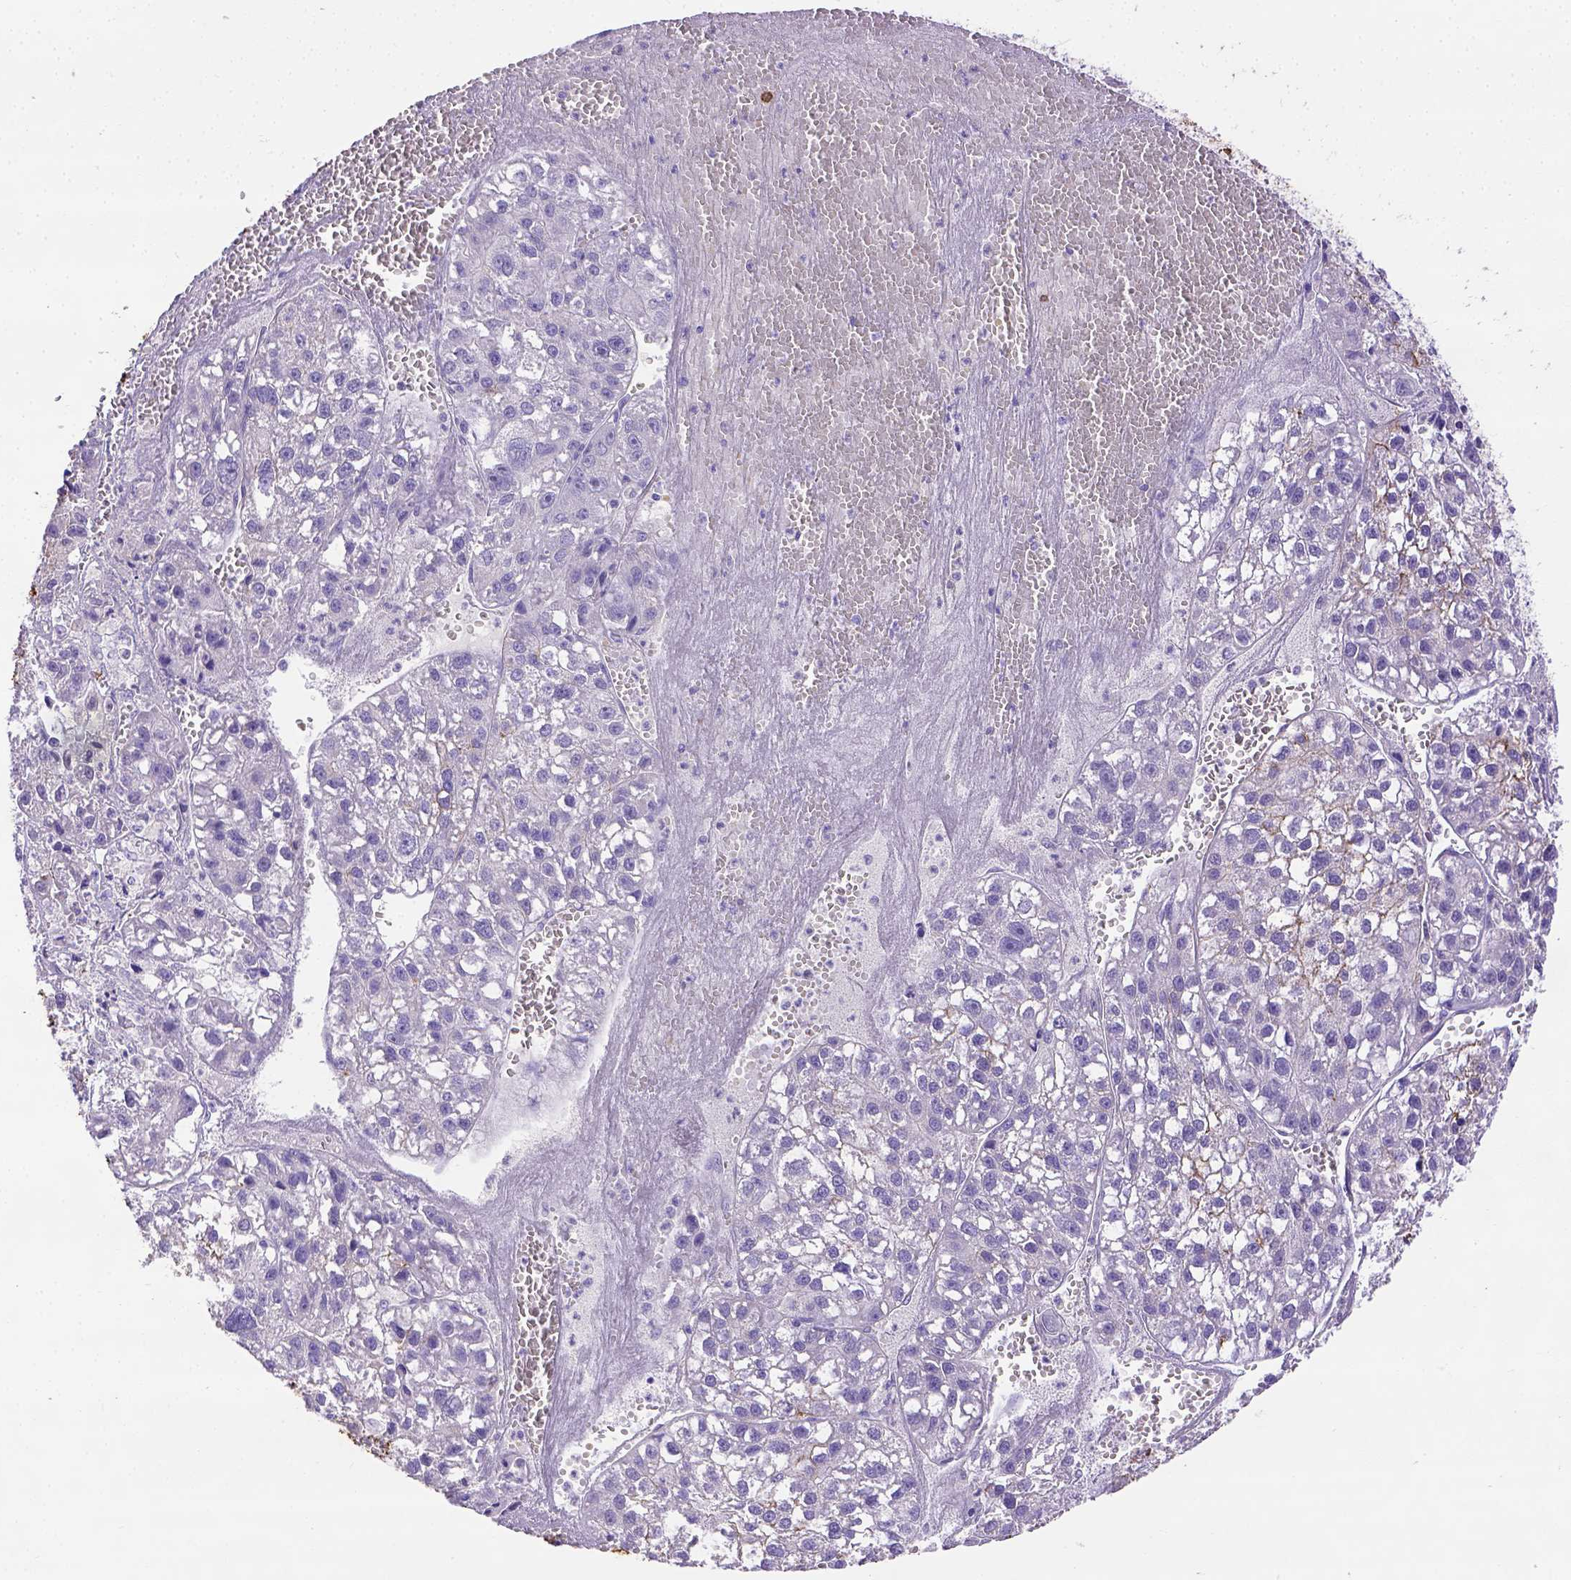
{"staining": {"intensity": "negative", "quantity": "none", "location": "none"}, "tissue": "liver cancer", "cell_type": "Tumor cells", "image_type": "cancer", "snomed": [{"axis": "morphology", "description": "Carcinoma, Hepatocellular, NOS"}, {"axis": "topography", "description": "Liver"}], "caption": "IHC photomicrograph of liver cancer stained for a protein (brown), which displays no staining in tumor cells.", "gene": "B3GAT1", "patient": {"sex": "female", "age": 70}}